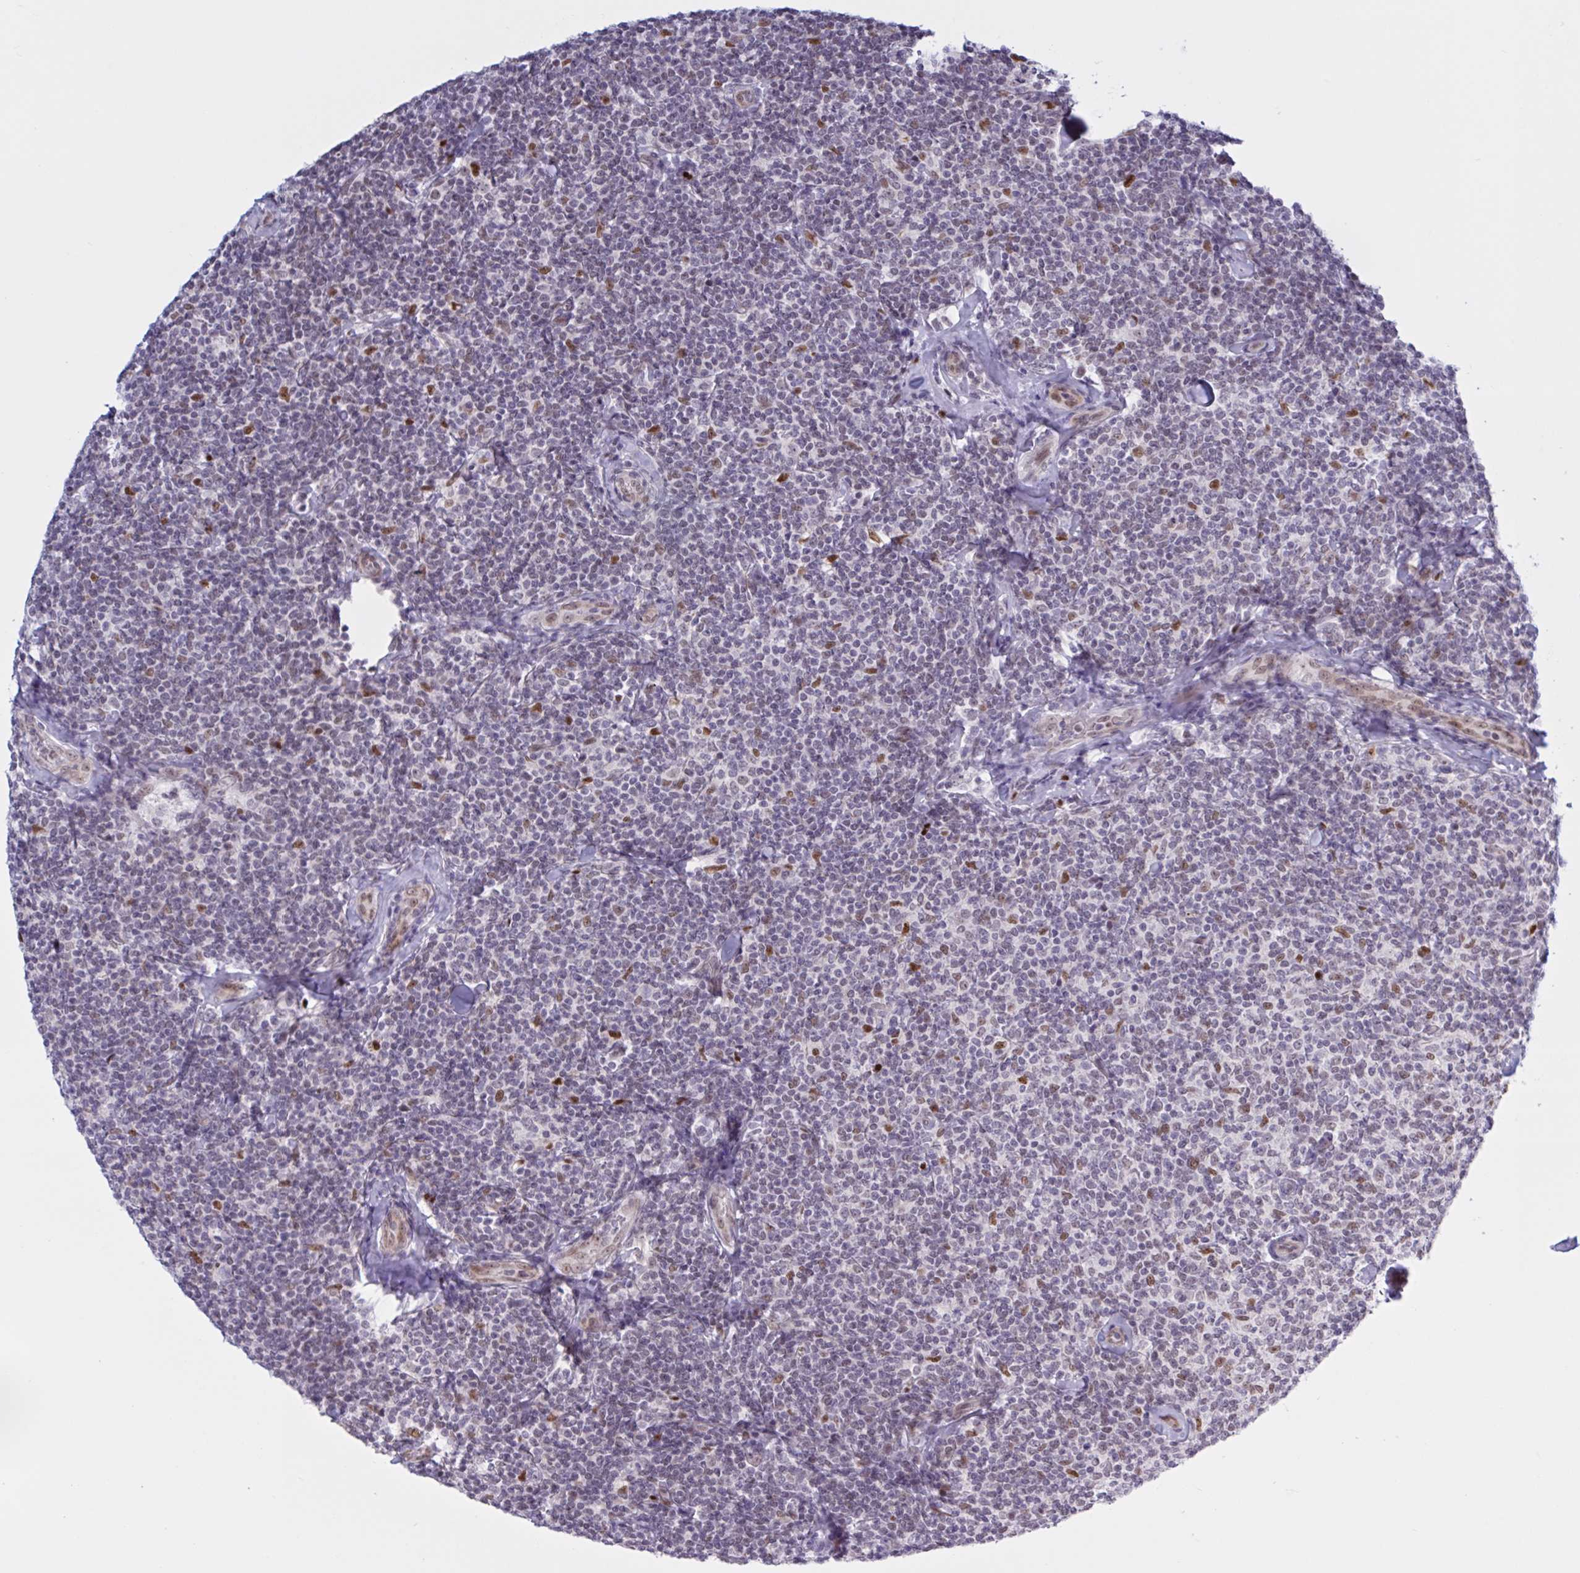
{"staining": {"intensity": "negative", "quantity": "none", "location": "none"}, "tissue": "lymphoma", "cell_type": "Tumor cells", "image_type": "cancer", "snomed": [{"axis": "morphology", "description": "Malignant lymphoma, non-Hodgkin's type, Low grade"}, {"axis": "topography", "description": "Lymph node"}], "caption": "This is a photomicrograph of immunohistochemistry staining of lymphoma, which shows no staining in tumor cells.", "gene": "PRMT6", "patient": {"sex": "female", "age": 56}}